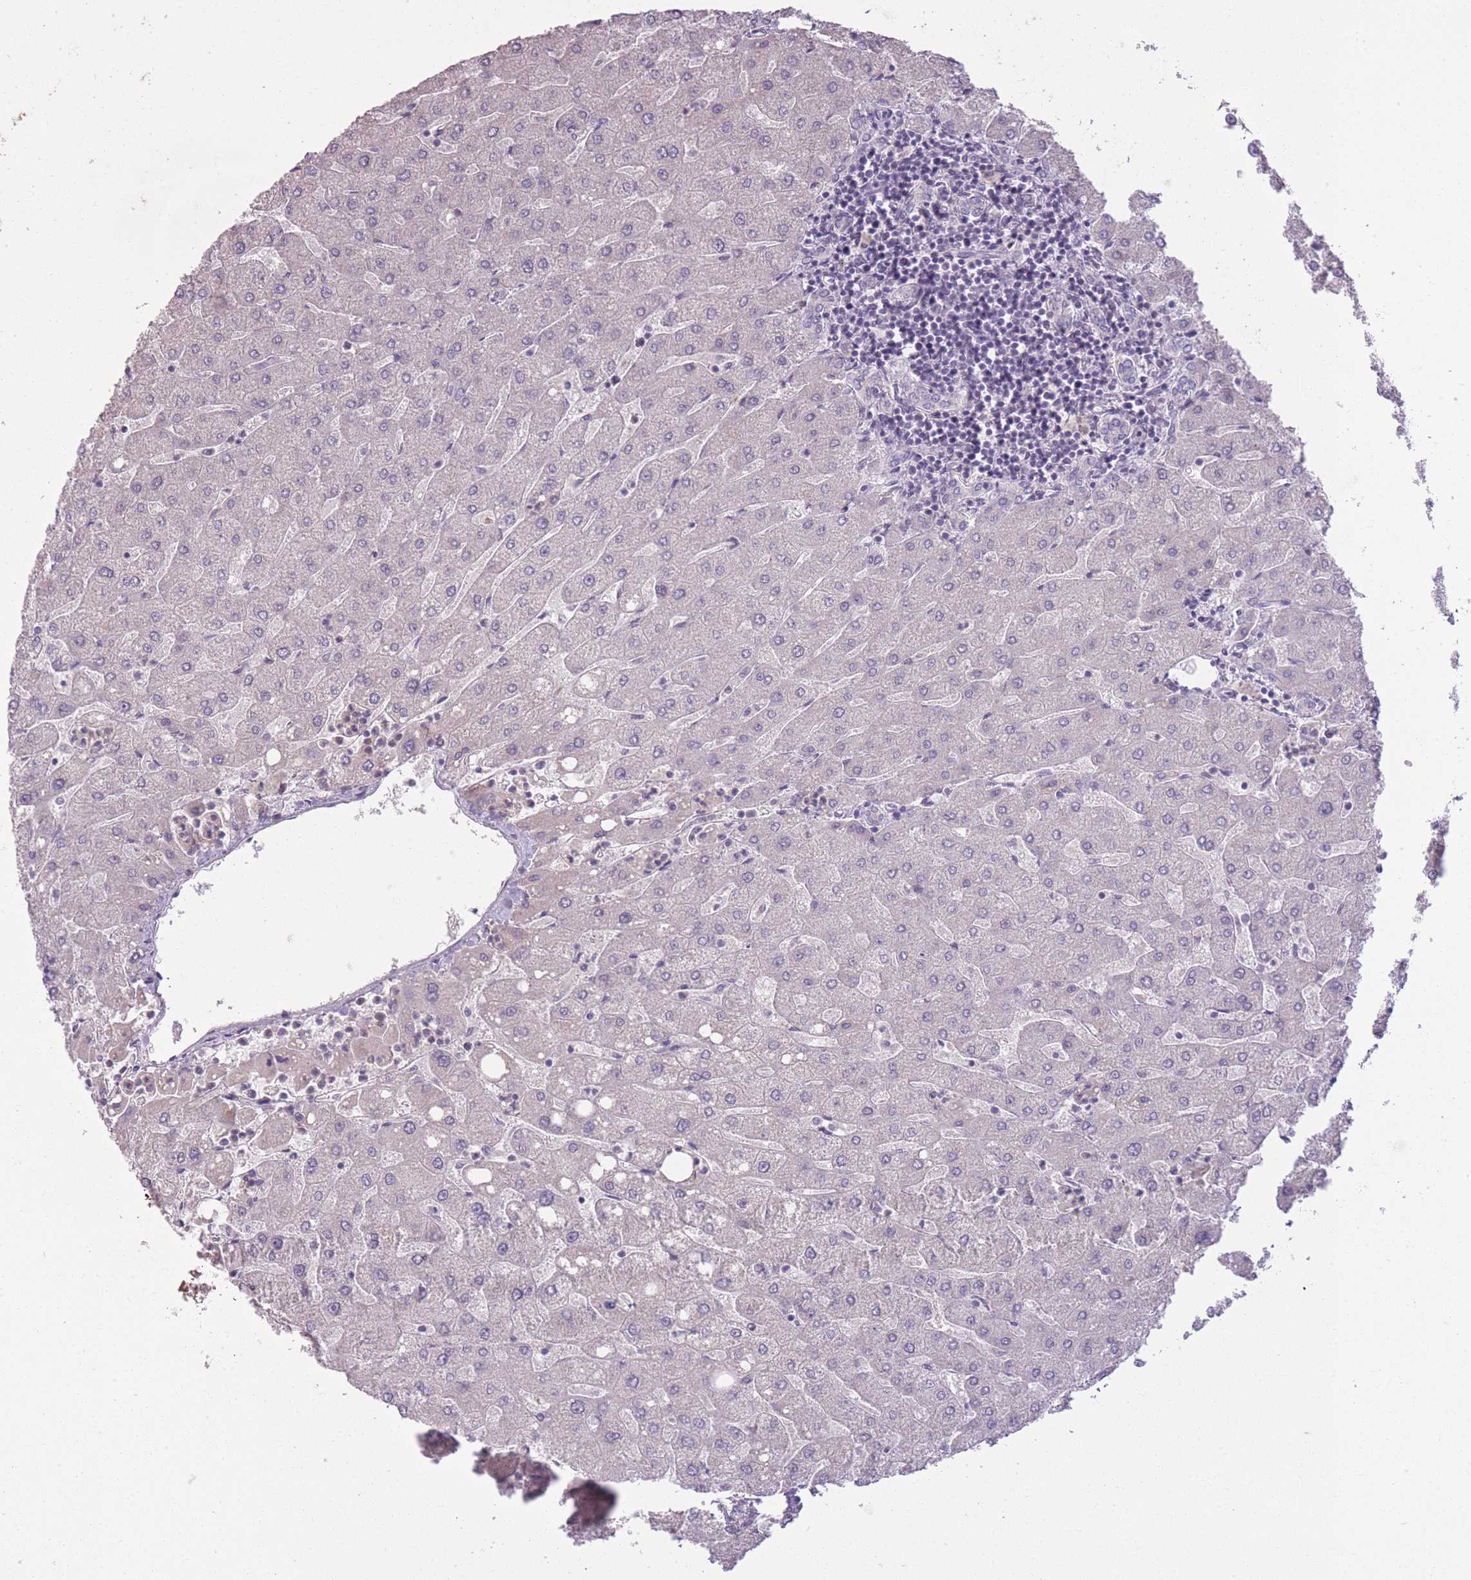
{"staining": {"intensity": "negative", "quantity": "none", "location": "none"}, "tissue": "liver", "cell_type": "Cholangiocytes", "image_type": "normal", "snomed": [{"axis": "morphology", "description": "Normal tissue, NOS"}, {"axis": "topography", "description": "Liver"}], "caption": "The histopathology image reveals no significant expression in cholangiocytes of liver. (DAB (3,3'-diaminobenzidine) IHC visualized using brightfield microscopy, high magnification).", "gene": "ZBTB24", "patient": {"sex": "male", "age": 67}}